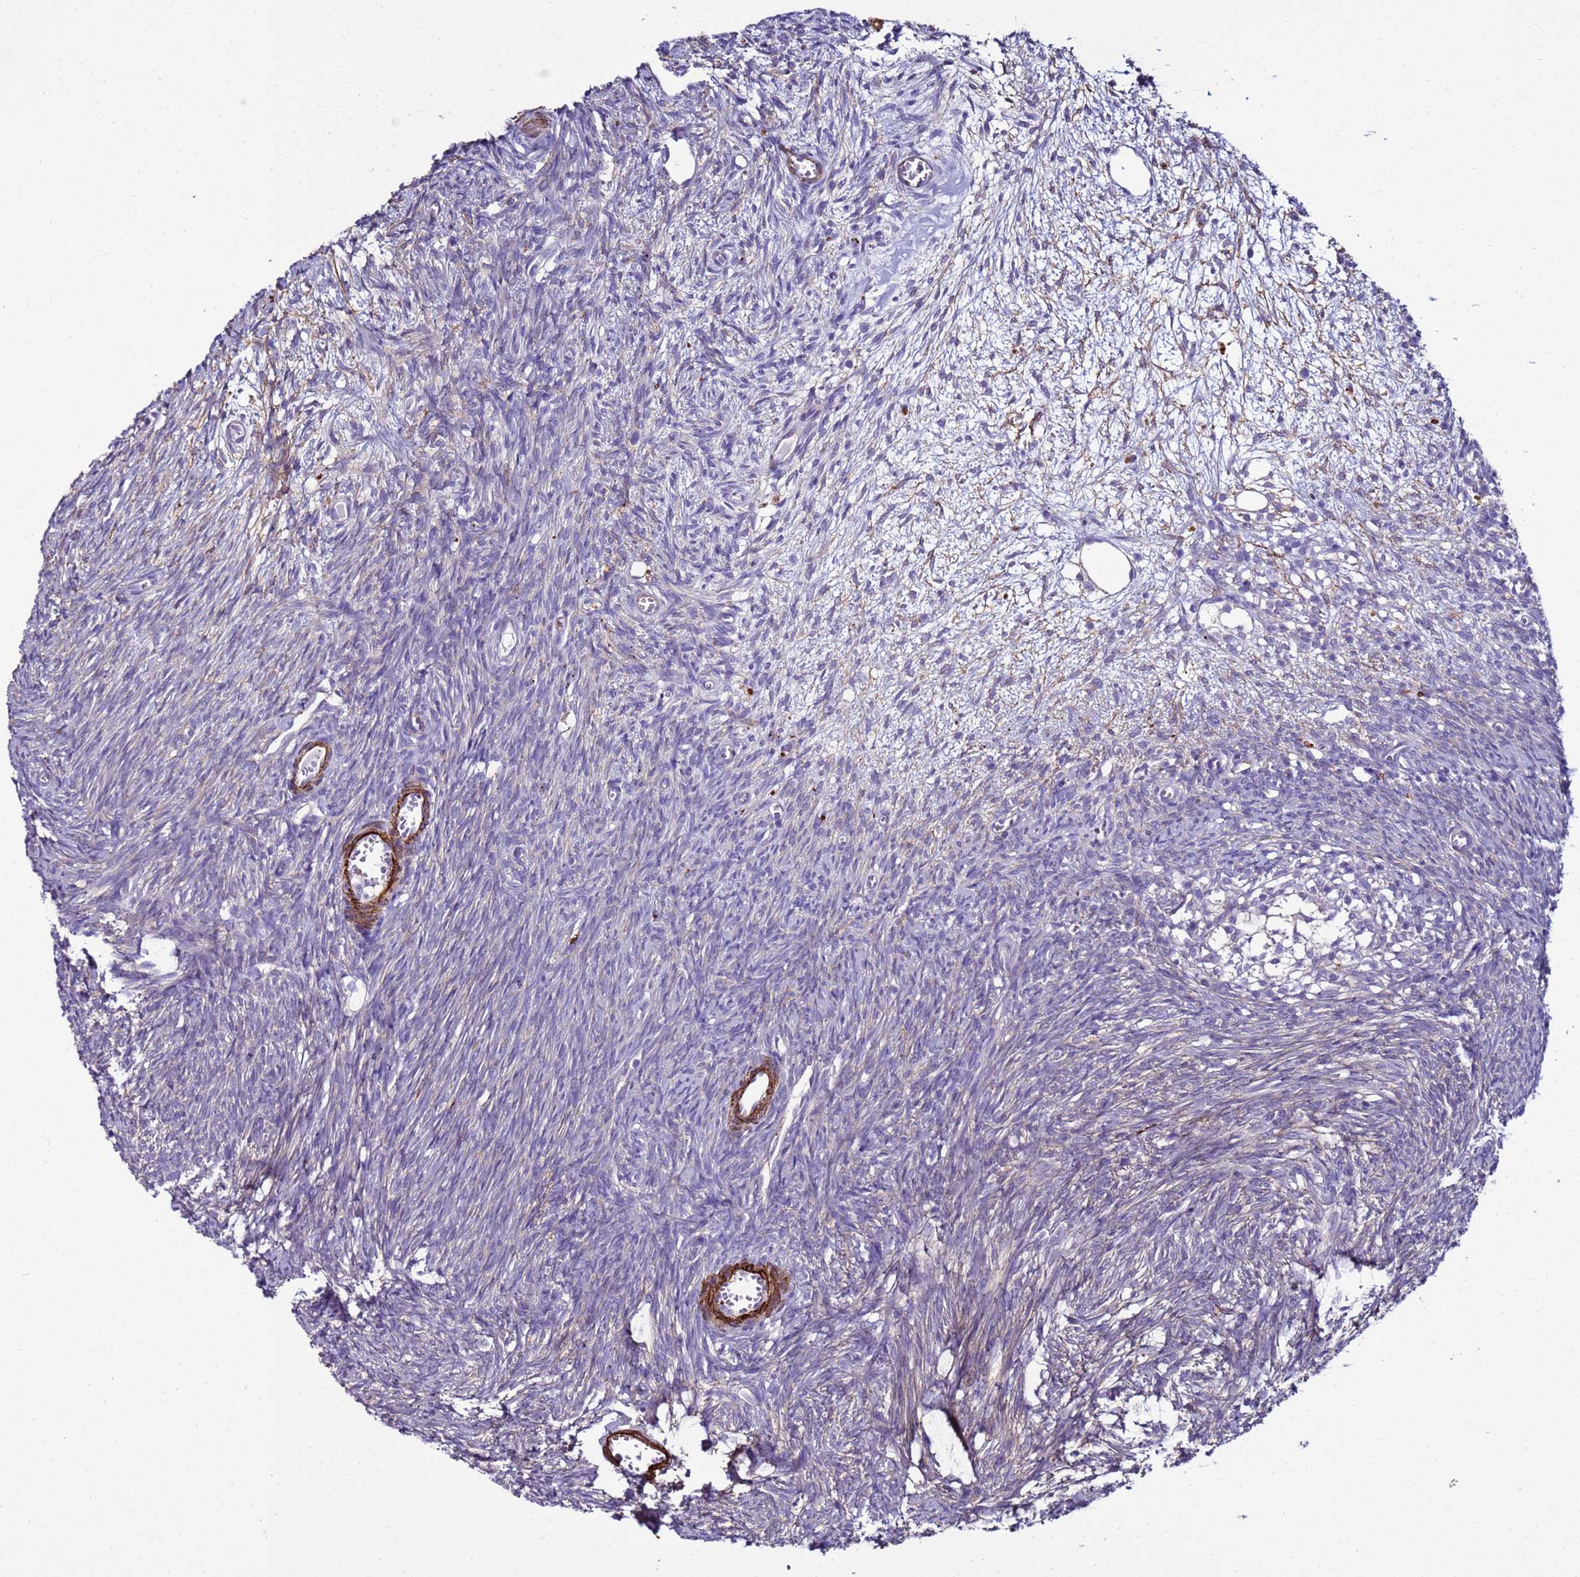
{"staining": {"intensity": "moderate", "quantity": "<25%", "location": "cytoplasmic/membranous"}, "tissue": "ovary", "cell_type": "Ovarian stroma cells", "image_type": "normal", "snomed": [{"axis": "morphology", "description": "Normal tissue, NOS"}, {"axis": "topography", "description": "Ovary"}], "caption": "Protein expression analysis of unremarkable ovary reveals moderate cytoplasmic/membranous staining in about <25% of ovarian stroma cells.", "gene": "RABL2A", "patient": {"sex": "female", "age": 44}}